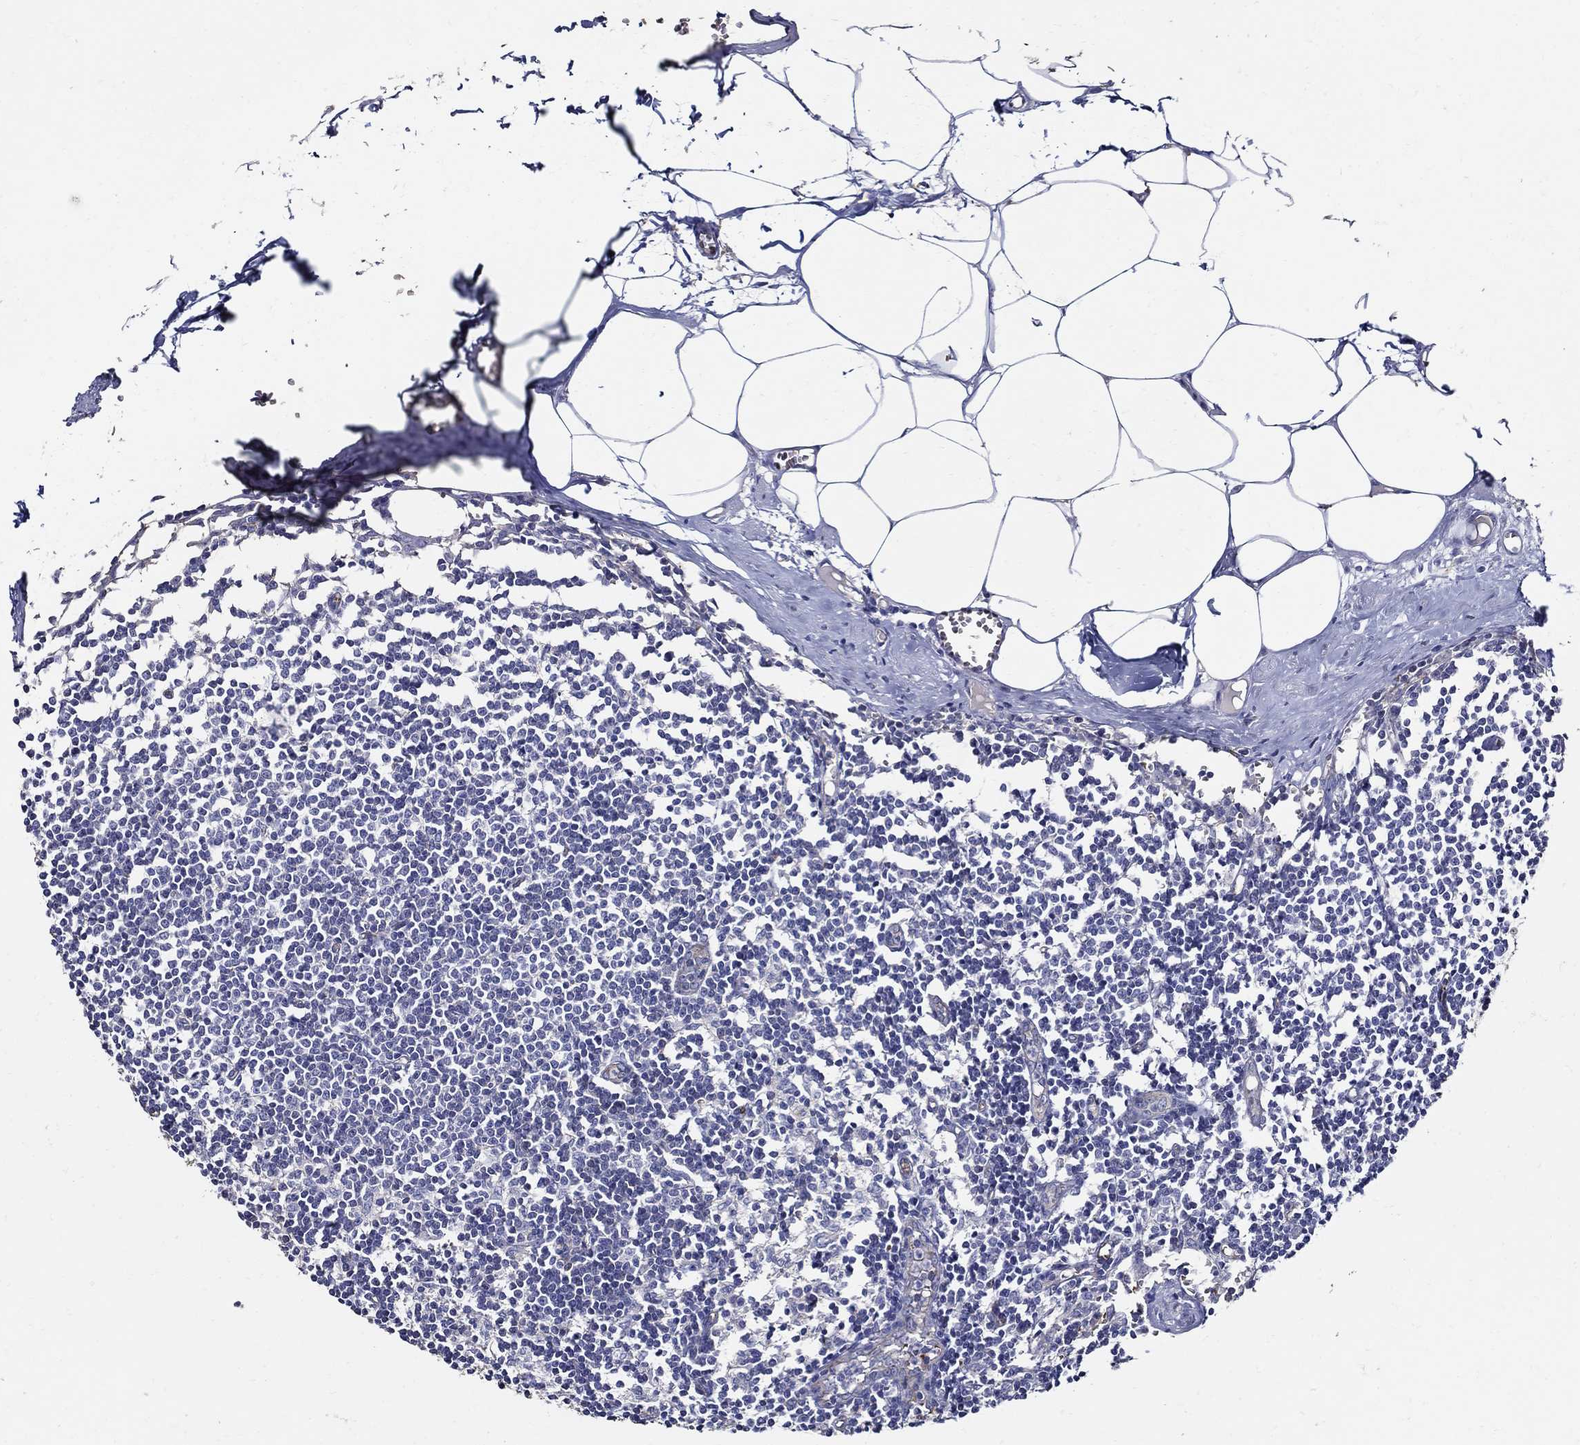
{"staining": {"intensity": "negative", "quantity": "none", "location": "none"}, "tissue": "lymph node", "cell_type": "Non-germinal center cells", "image_type": "normal", "snomed": [{"axis": "morphology", "description": "Normal tissue, NOS"}, {"axis": "topography", "description": "Lymph node"}], "caption": "Human lymph node stained for a protein using IHC displays no positivity in non-germinal center cells.", "gene": "APBB3", "patient": {"sex": "male", "age": 59}}